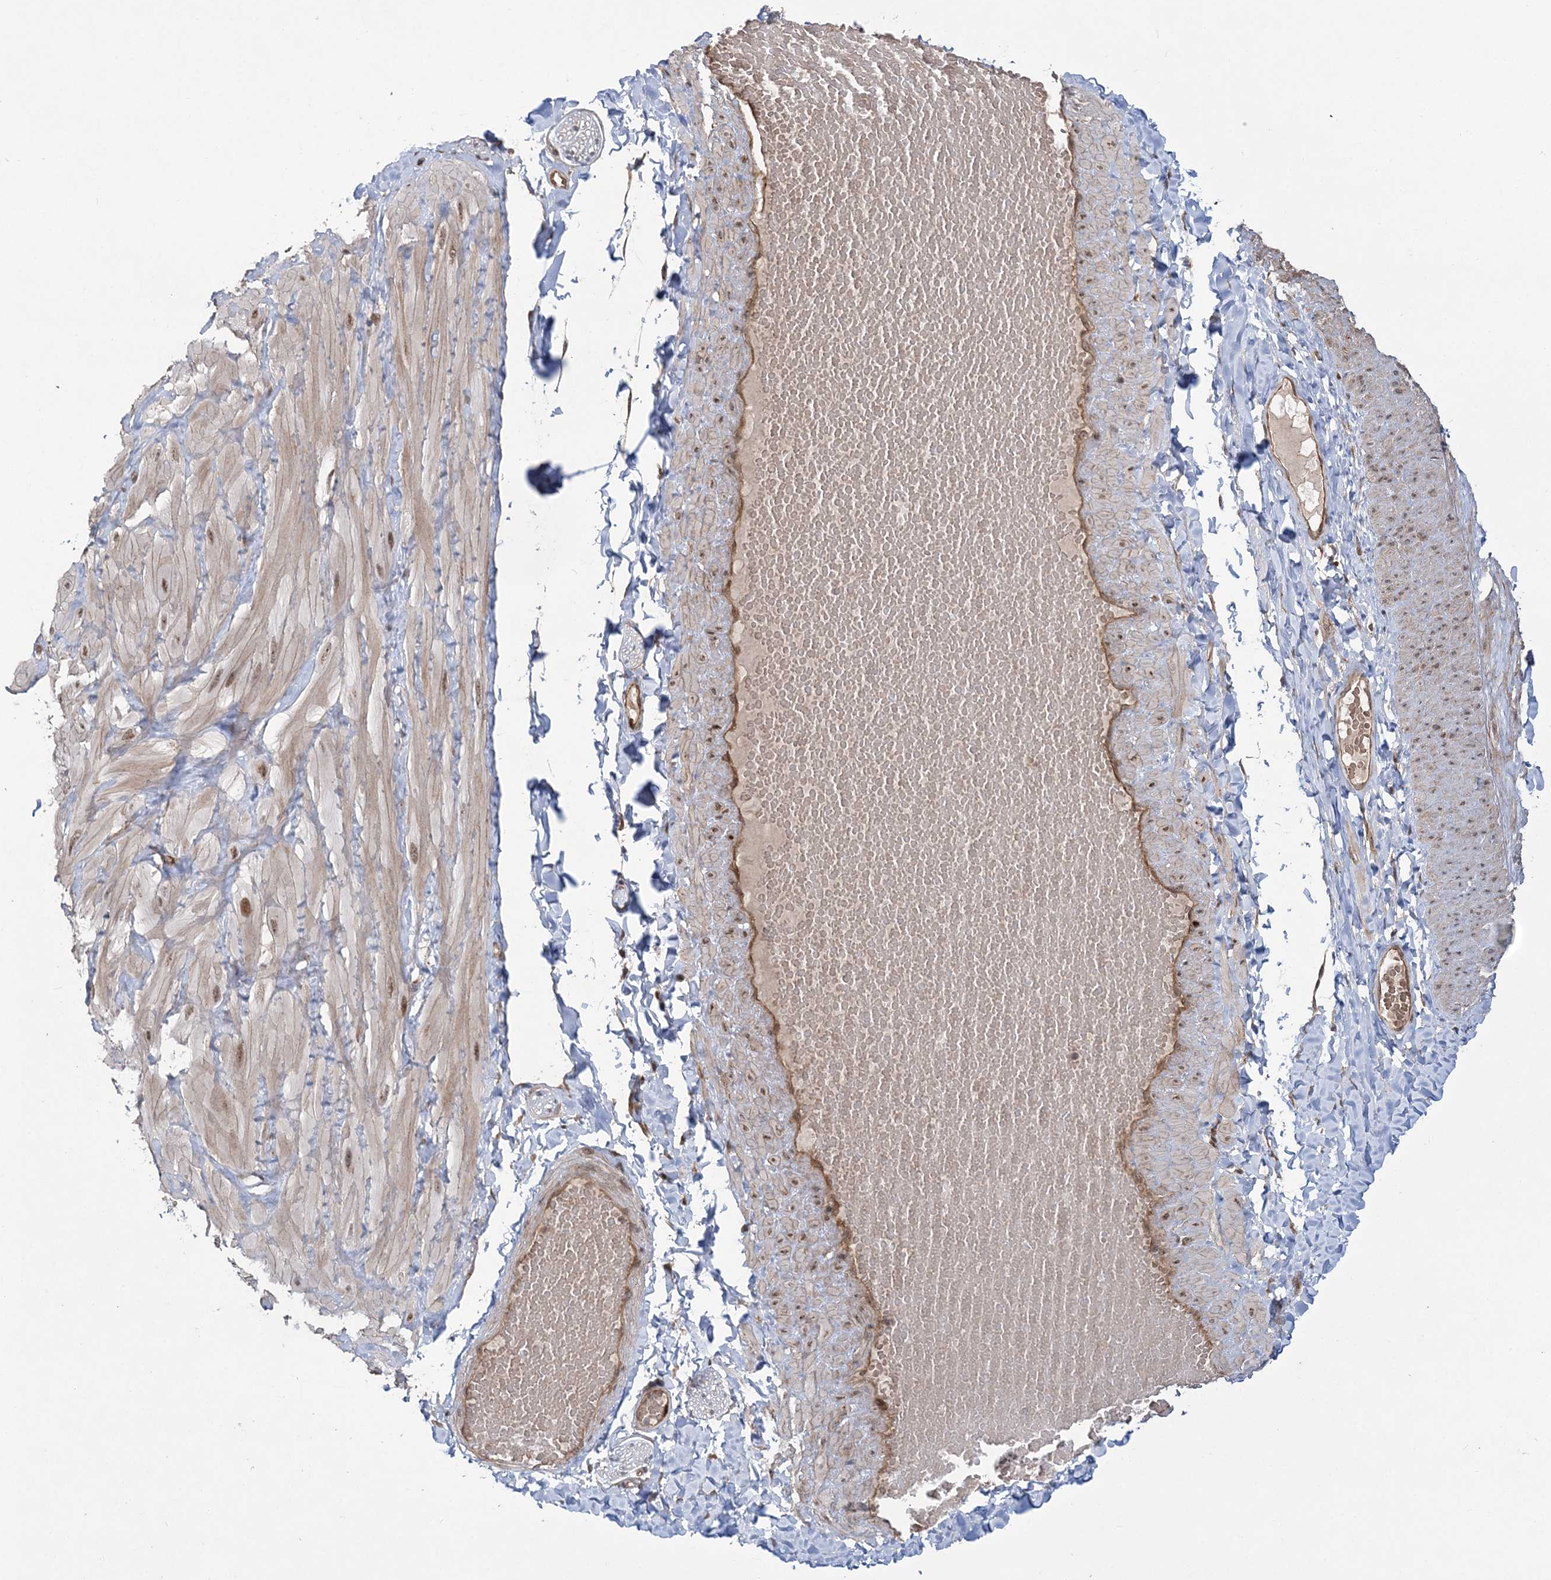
{"staining": {"intensity": "moderate", "quantity": ">75%", "location": "cytoplasmic/membranous"}, "tissue": "adipose tissue", "cell_type": "Adipocytes", "image_type": "normal", "snomed": [{"axis": "morphology", "description": "Normal tissue, NOS"}, {"axis": "topography", "description": "Adipose tissue"}, {"axis": "topography", "description": "Vascular tissue"}, {"axis": "topography", "description": "Peripheral nerve tissue"}], "caption": "A photomicrograph of adipose tissue stained for a protein exhibits moderate cytoplasmic/membranous brown staining in adipocytes. (Brightfield microscopy of DAB IHC at high magnification).", "gene": "KIF4A", "patient": {"sex": "male", "age": 25}}